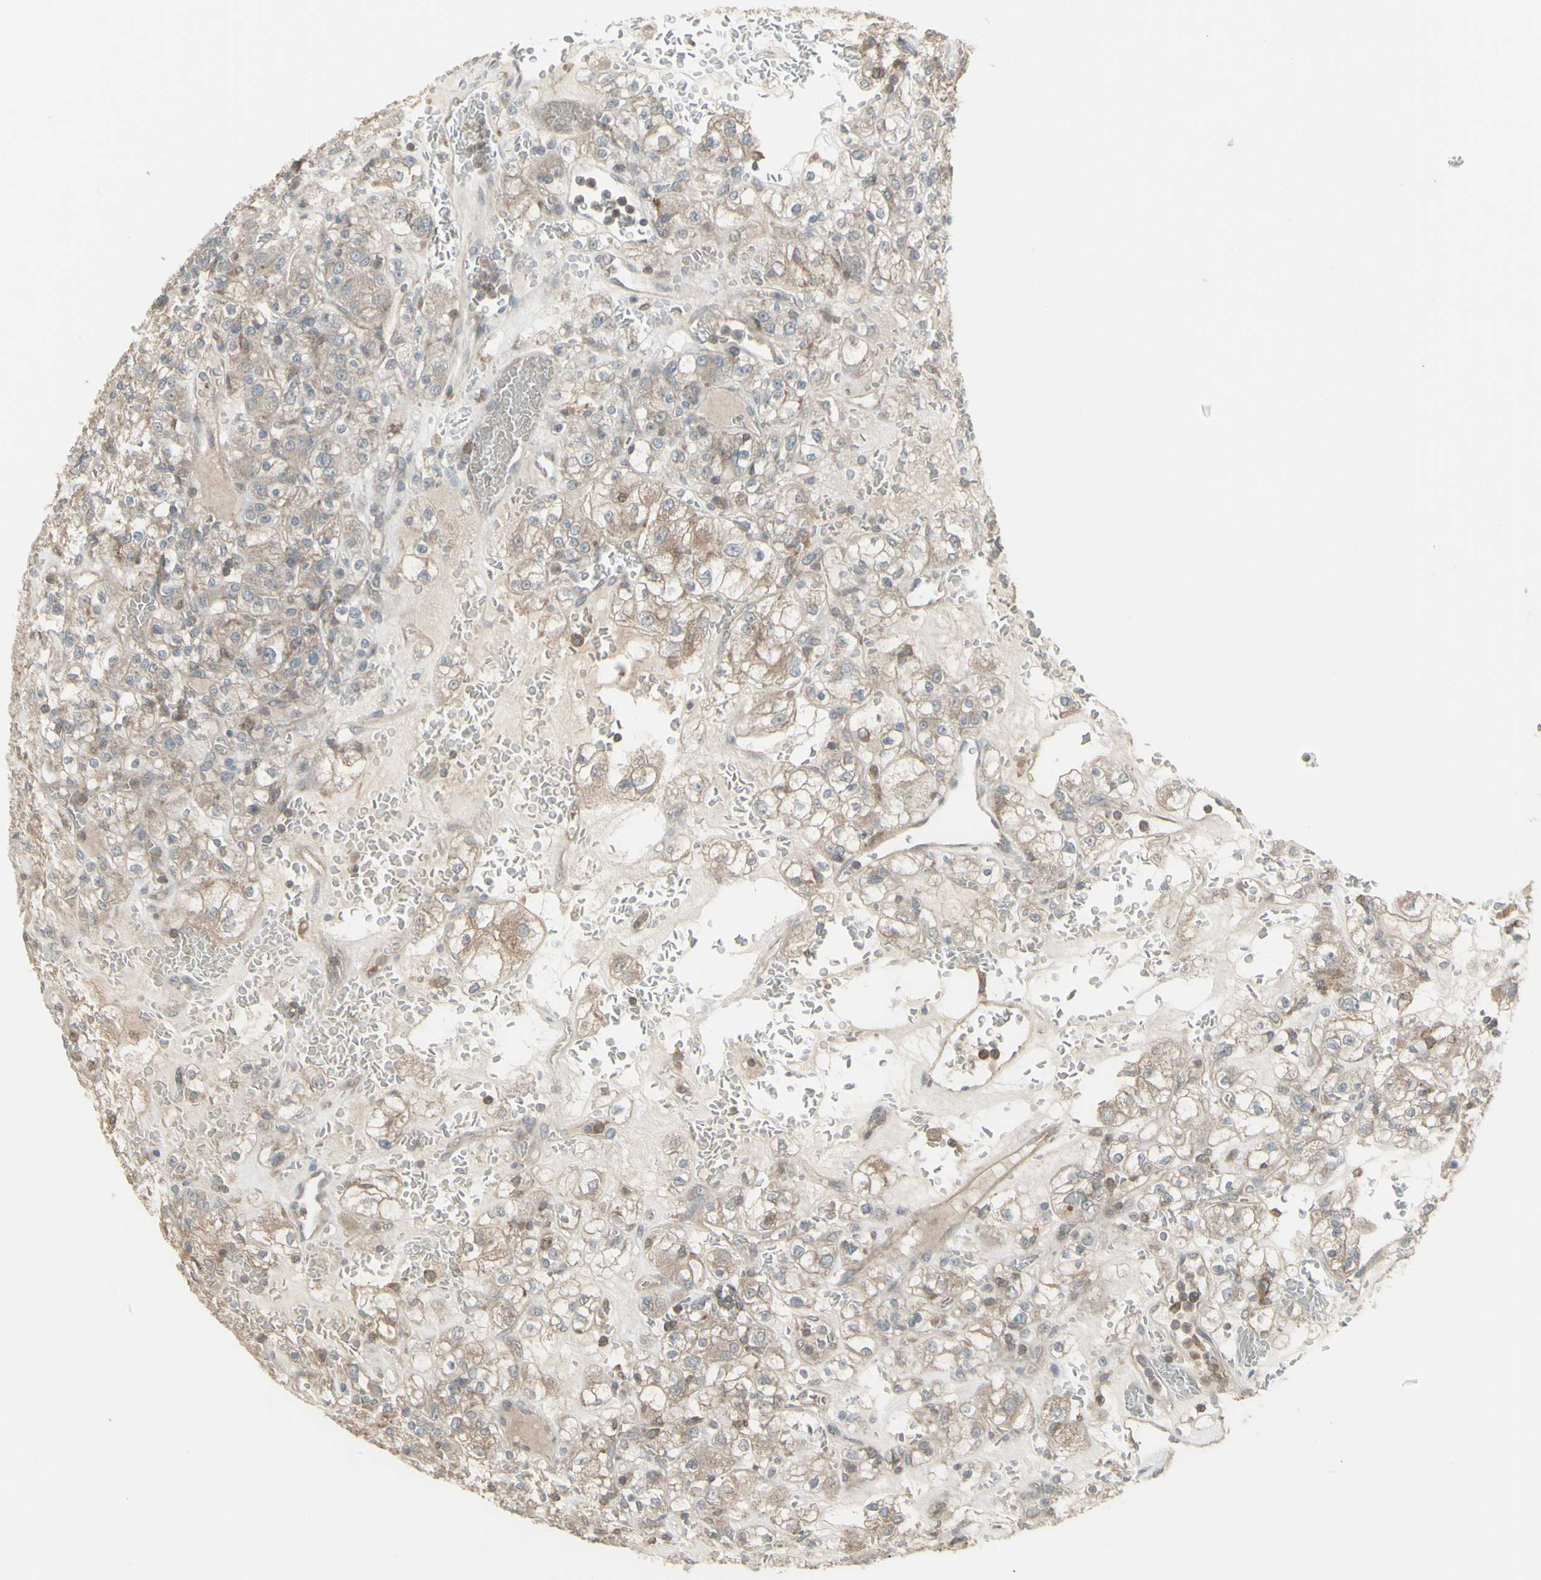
{"staining": {"intensity": "negative", "quantity": "none", "location": "none"}, "tissue": "renal cancer", "cell_type": "Tumor cells", "image_type": "cancer", "snomed": [{"axis": "morphology", "description": "Normal tissue, NOS"}, {"axis": "morphology", "description": "Adenocarcinoma, NOS"}, {"axis": "topography", "description": "Kidney"}], "caption": "Immunohistochemistry of adenocarcinoma (renal) reveals no staining in tumor cells. The staining is performed using DAB brown chromogen with nuclei counter-stained in using hematoxylin.", "gene": "CSK", "patient": {"sex": "female", "age": 72}}